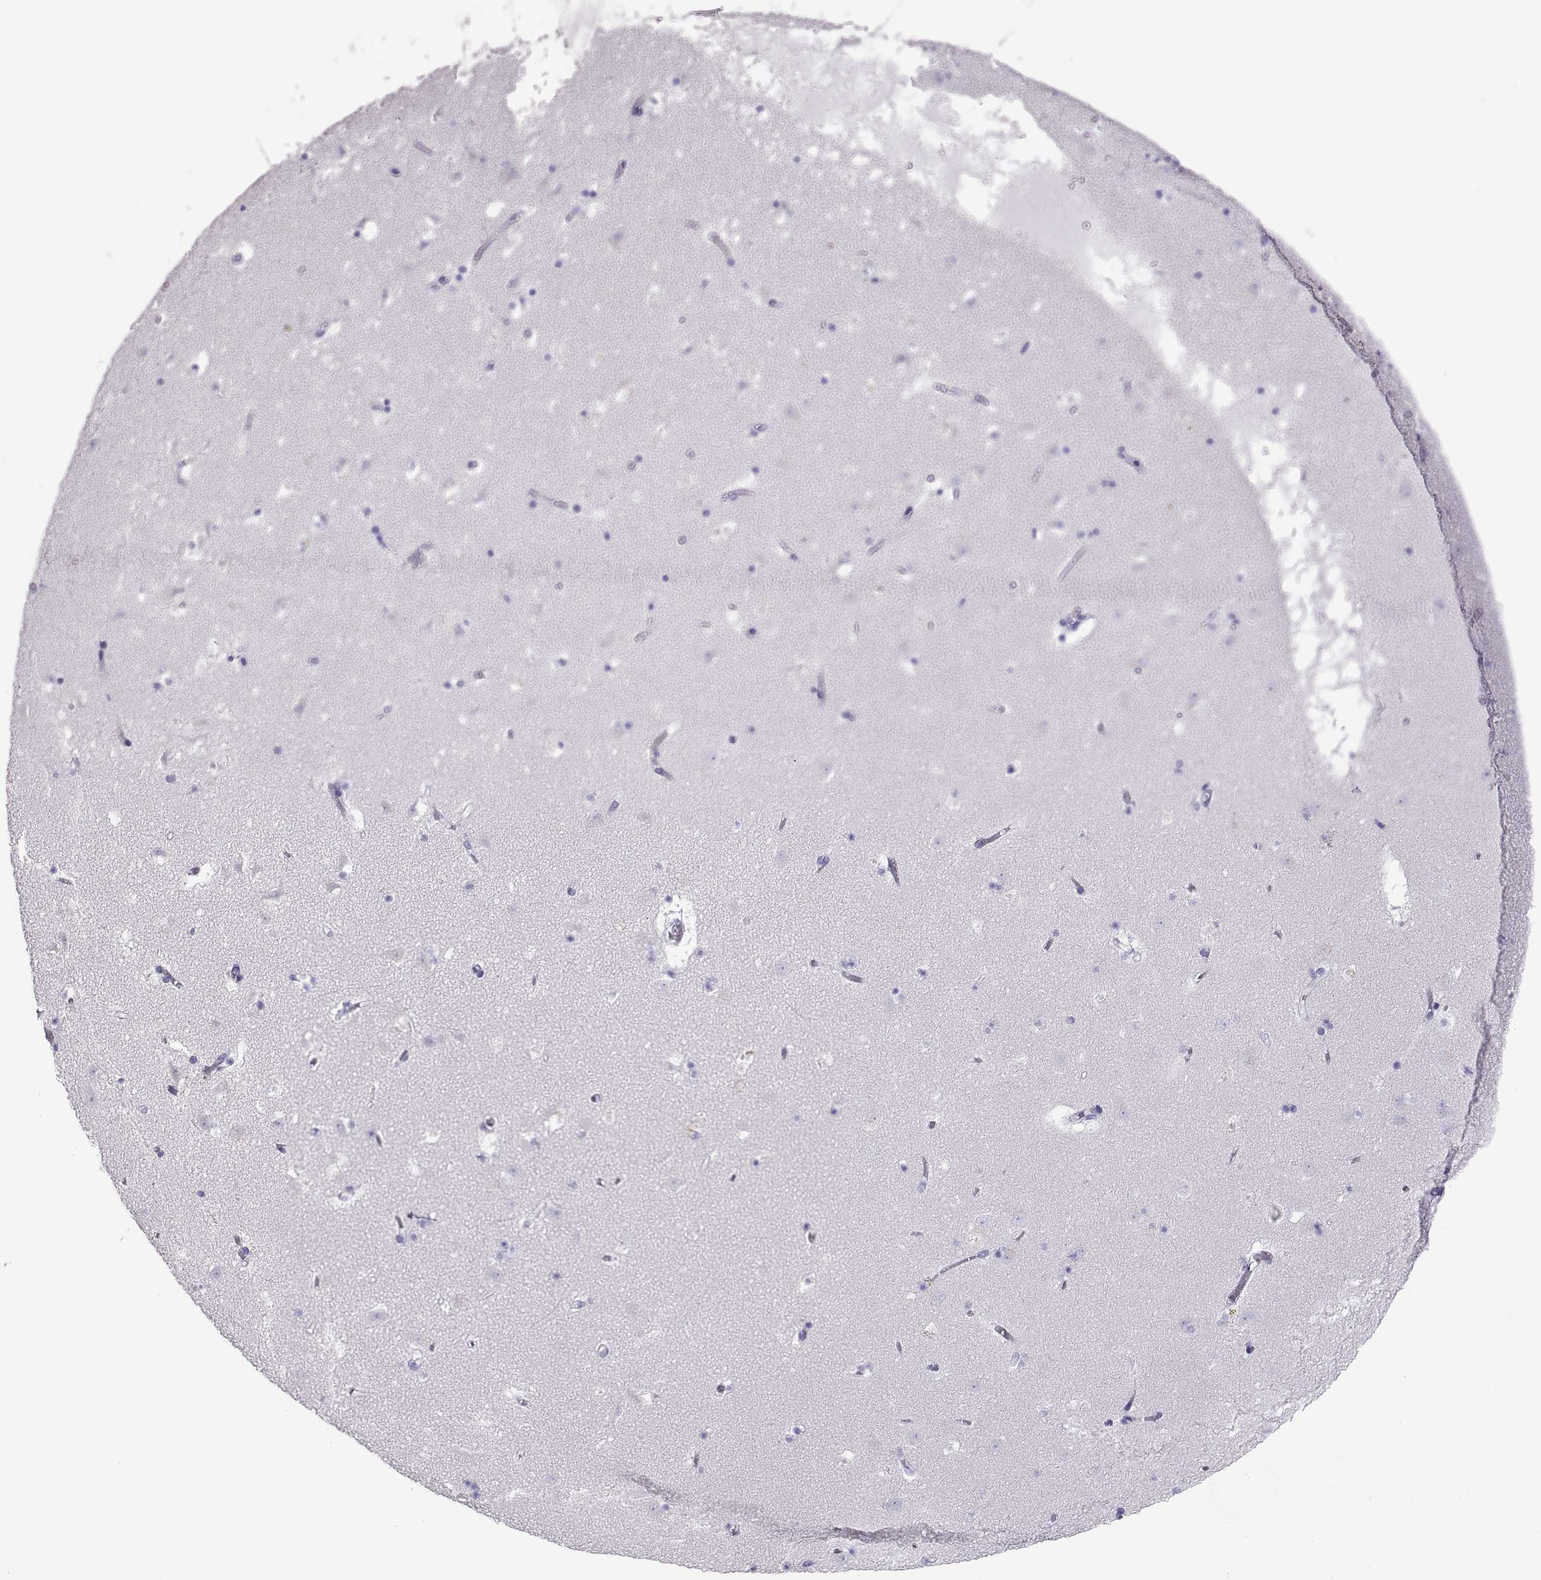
{"staining": {"intensity": "negative", "quantity": "none", "location": "none"}, "tissue": "caudate", "cell_type": "Glial cells", "image_type": "normal", "snomed": [{"axis": "morphology", "description": "Normal tissue, NOS"}, {"axis": "topography", "description": "Lateral ventricle wall"}], "caption": "An image of caudate stained for a protein displays no brown staining in glial cells.", "gene": "RLBP1", "patient": {"sex": "female", "age": 42}}